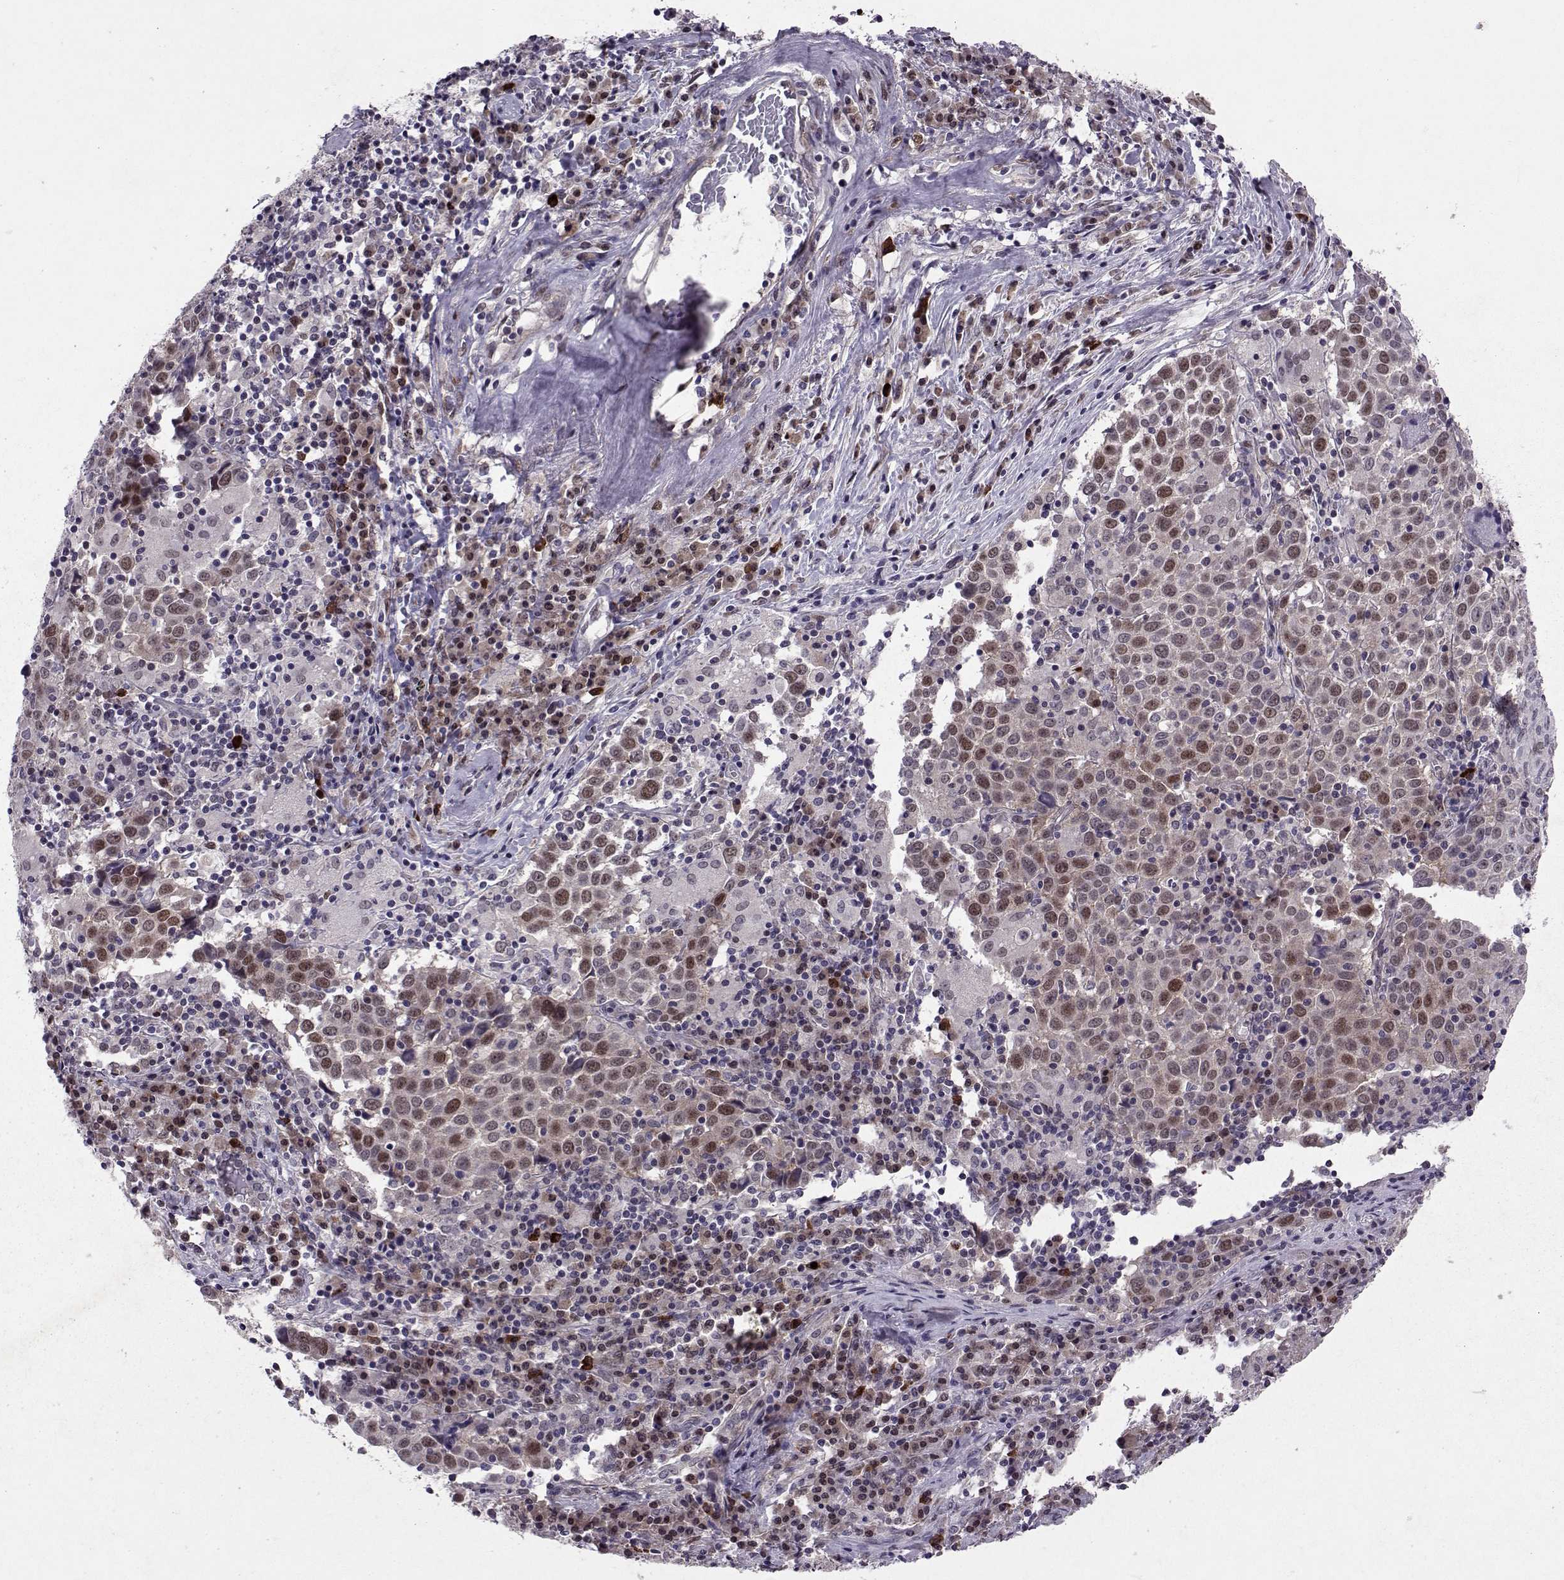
{"staining": {"intensity": "moderate", "quantity": "25%-75%", "location": "nuclear"}, "tissue": "lung cancer", "cell_type": "Tumor cells", "image_type": "cancer", "snomed": [{"axis": "morphology", "description": "Squamous cell carcinoma, NOS"}, {"axis": "topography", "description": "Lung"}], "caption": "An immunohistochemistry (IHC) micrograph of tumor tissue is shown. Protein staining in brown labels moderate nuclear positivity in squamous cell carcinoma (lung) within tumor cells.", "gene": "CDK4", "patient": {"sex": "male", "age": 57}}